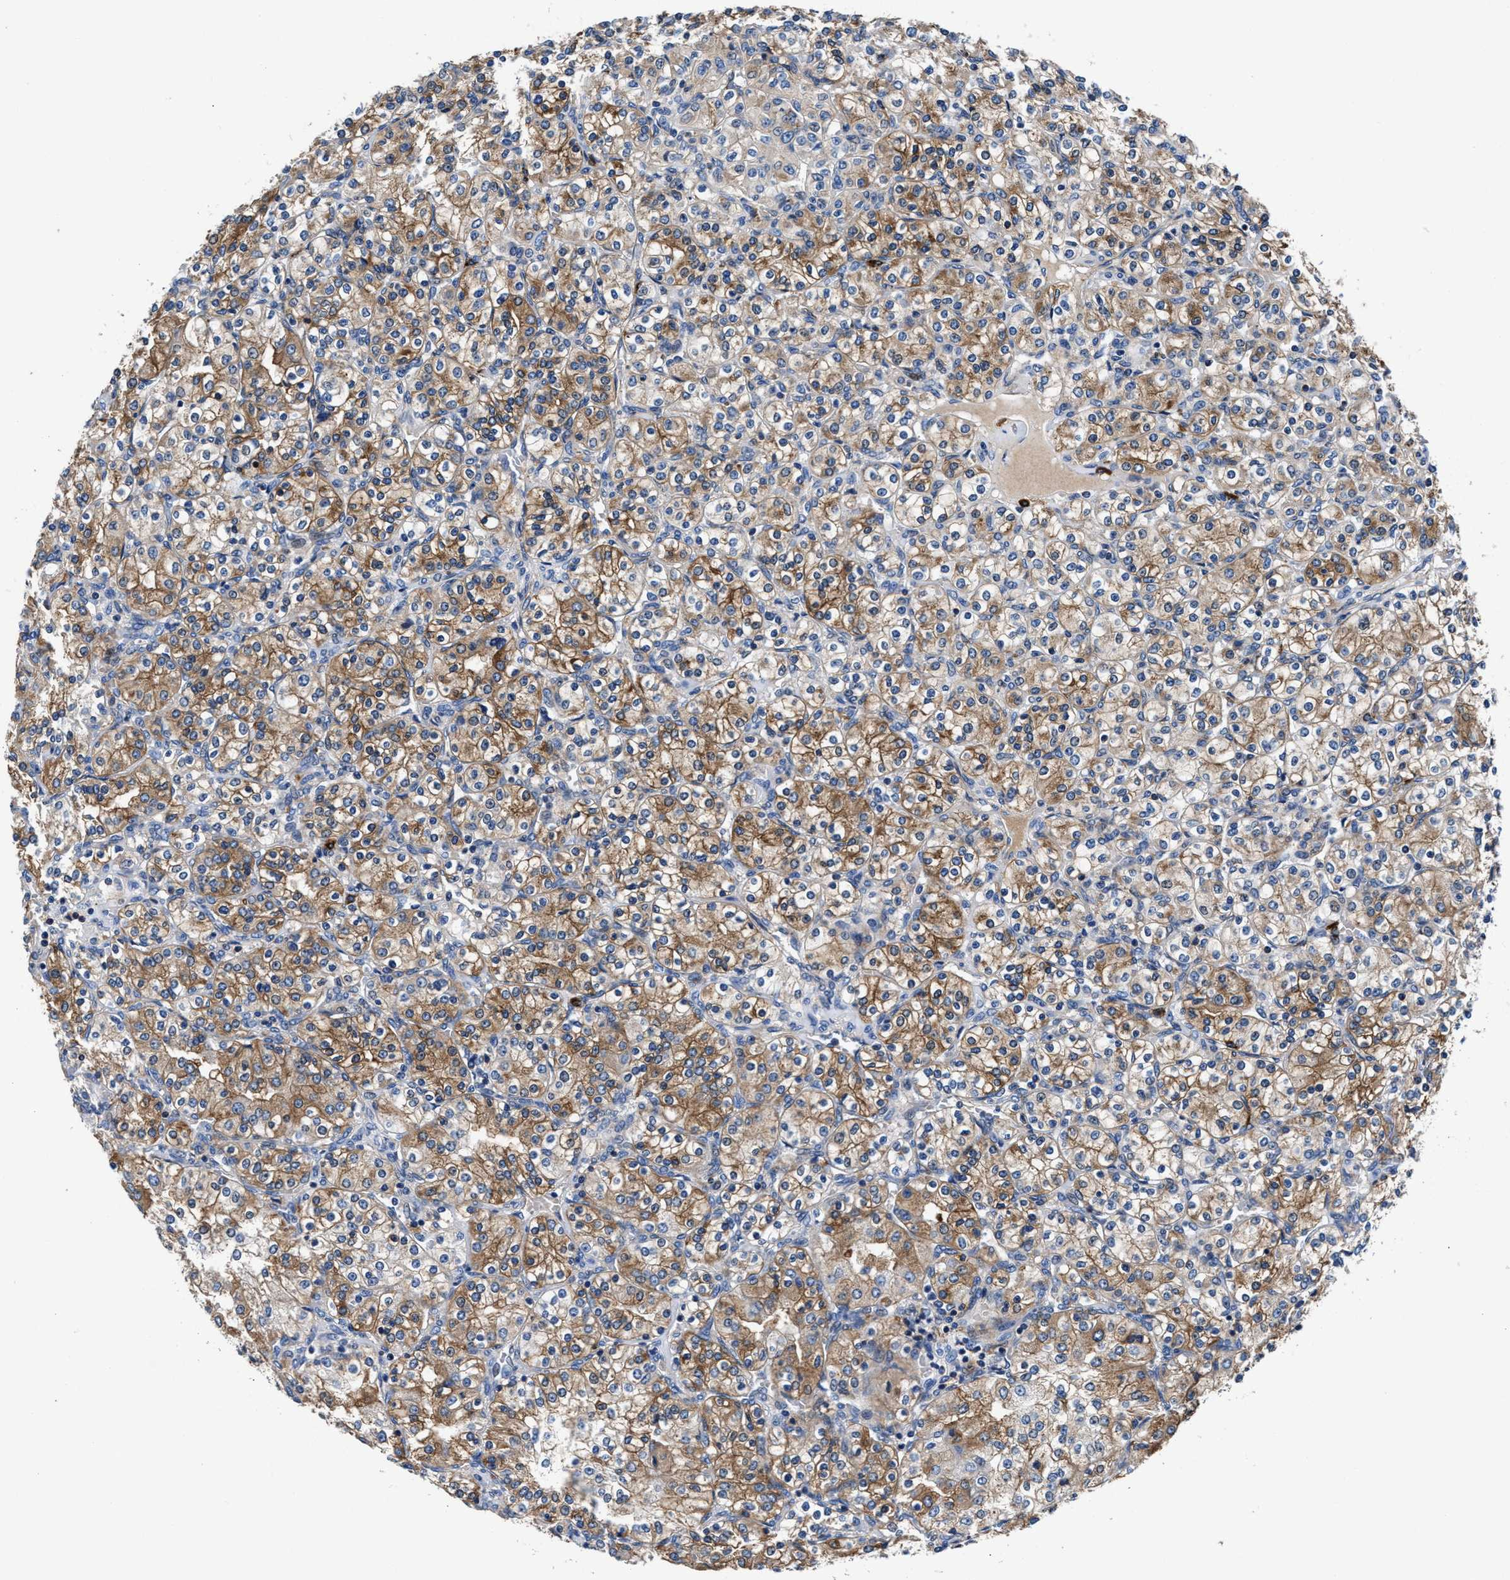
{"staining": {"intensity": "moderate", "quantity": "25%-75%", "location": "cytoplasmic/membranous"}, "tissue": "renal cancer", "cell_type": "Tumor cells", "image_type": "cancer", "snomed": [{"axis": "morphology", "description": "Adenocarcinoma, NOS"}, {"axis": "topography", "description": "Kidney"}], "caption": "Renal cancer (adenocarcinoma) stained with a brown dye displays moderate cytoplasmic/membranous positive expression in about 25%-75% of tumor cells.", "gene": "PPP1R9B", "patient": {"sex": "male", "age": 77}}